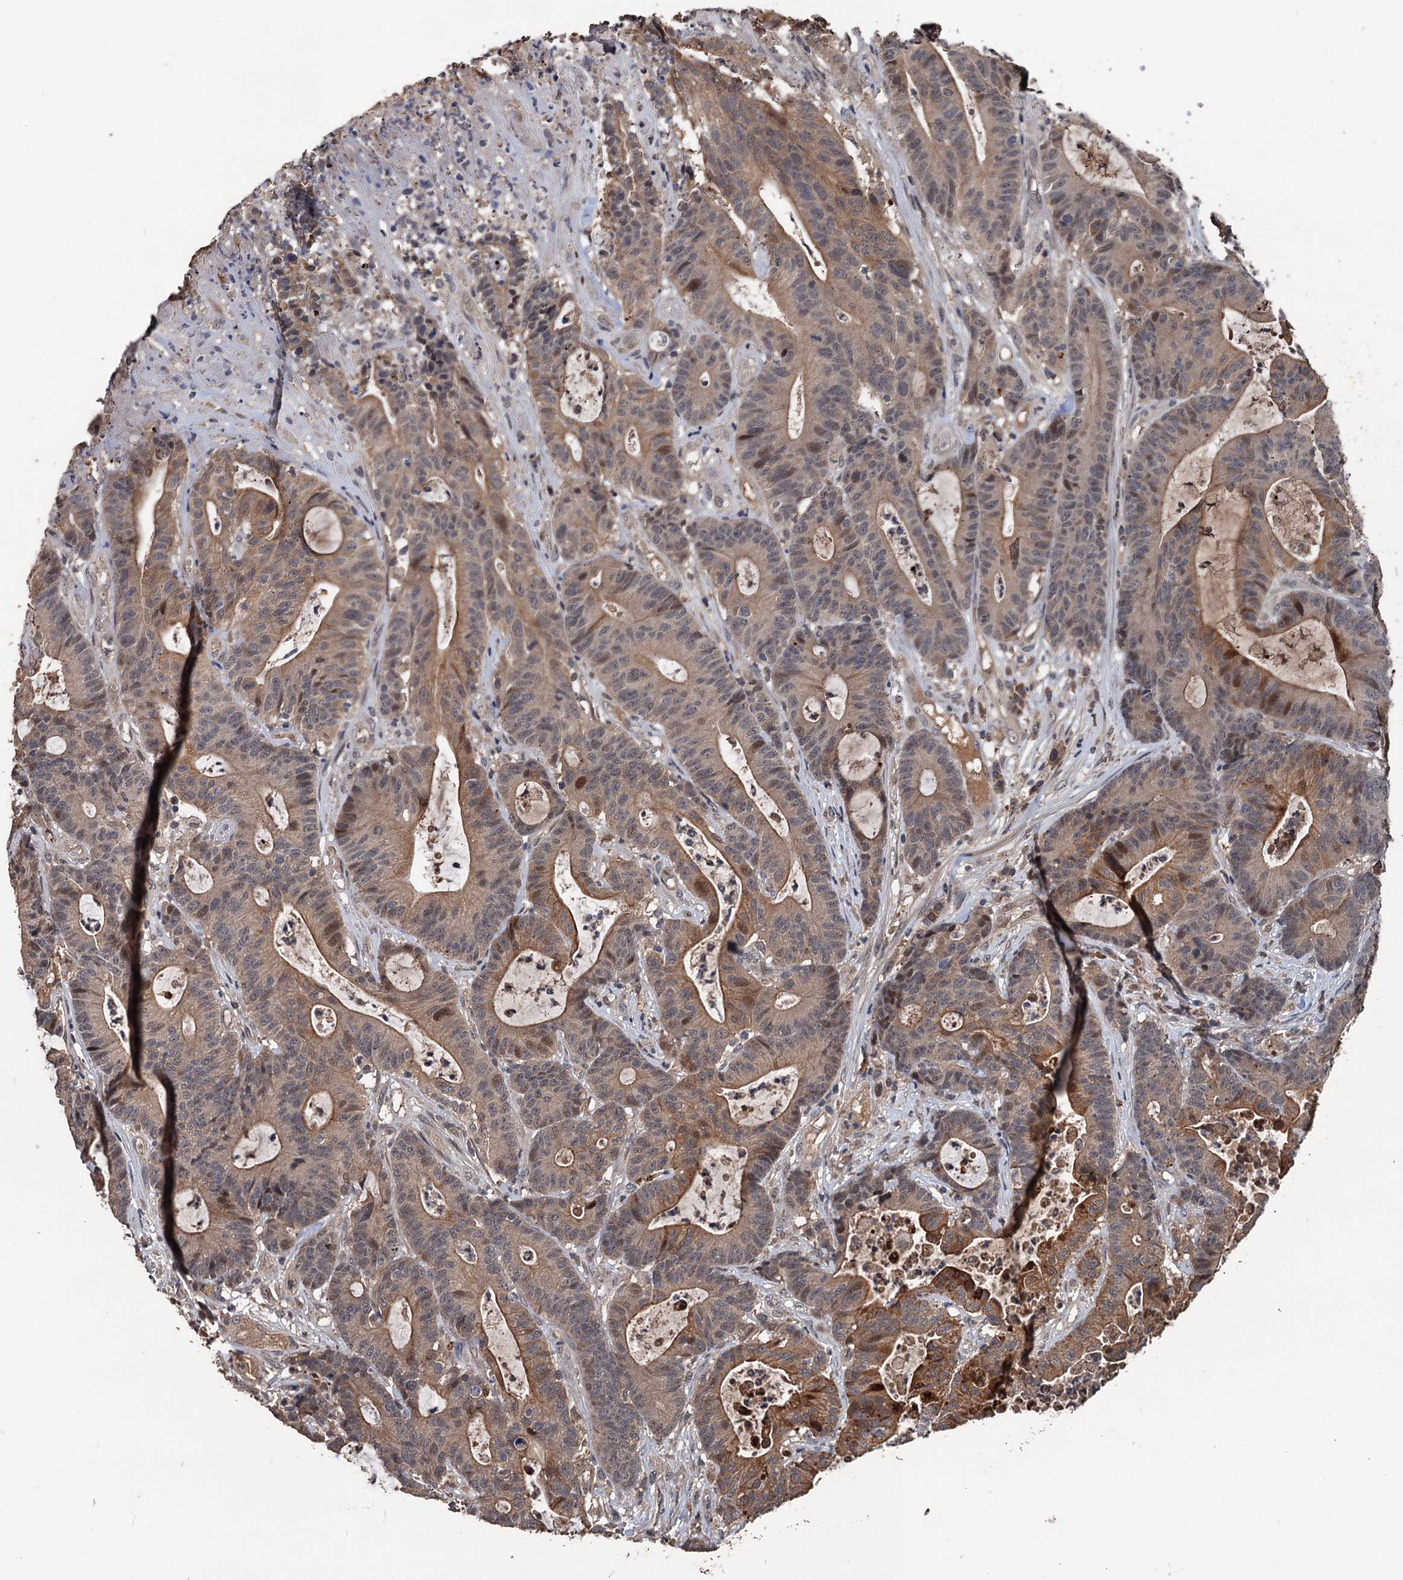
{"staining": {"intensity": "moderate", "quantity": ">75%", "location": "cytoplasmic/membranous"}, "tissue": "colorectal cancer", "cell_type": "Tumor cells", "image_type": "cancer", "snomed": [{"axis": "morphology", "description": "Adenocarcinoma, NOS"}, {"axis": "topography", "description": "Colon"}], "caption": "Moderate cytoplasmic/membranous expression is seen in approximately >75% of tumor cells in colorectal adenocarcinoma.", "gene": "ZNF438", "patient": {"sex": "female", "age": 84}}